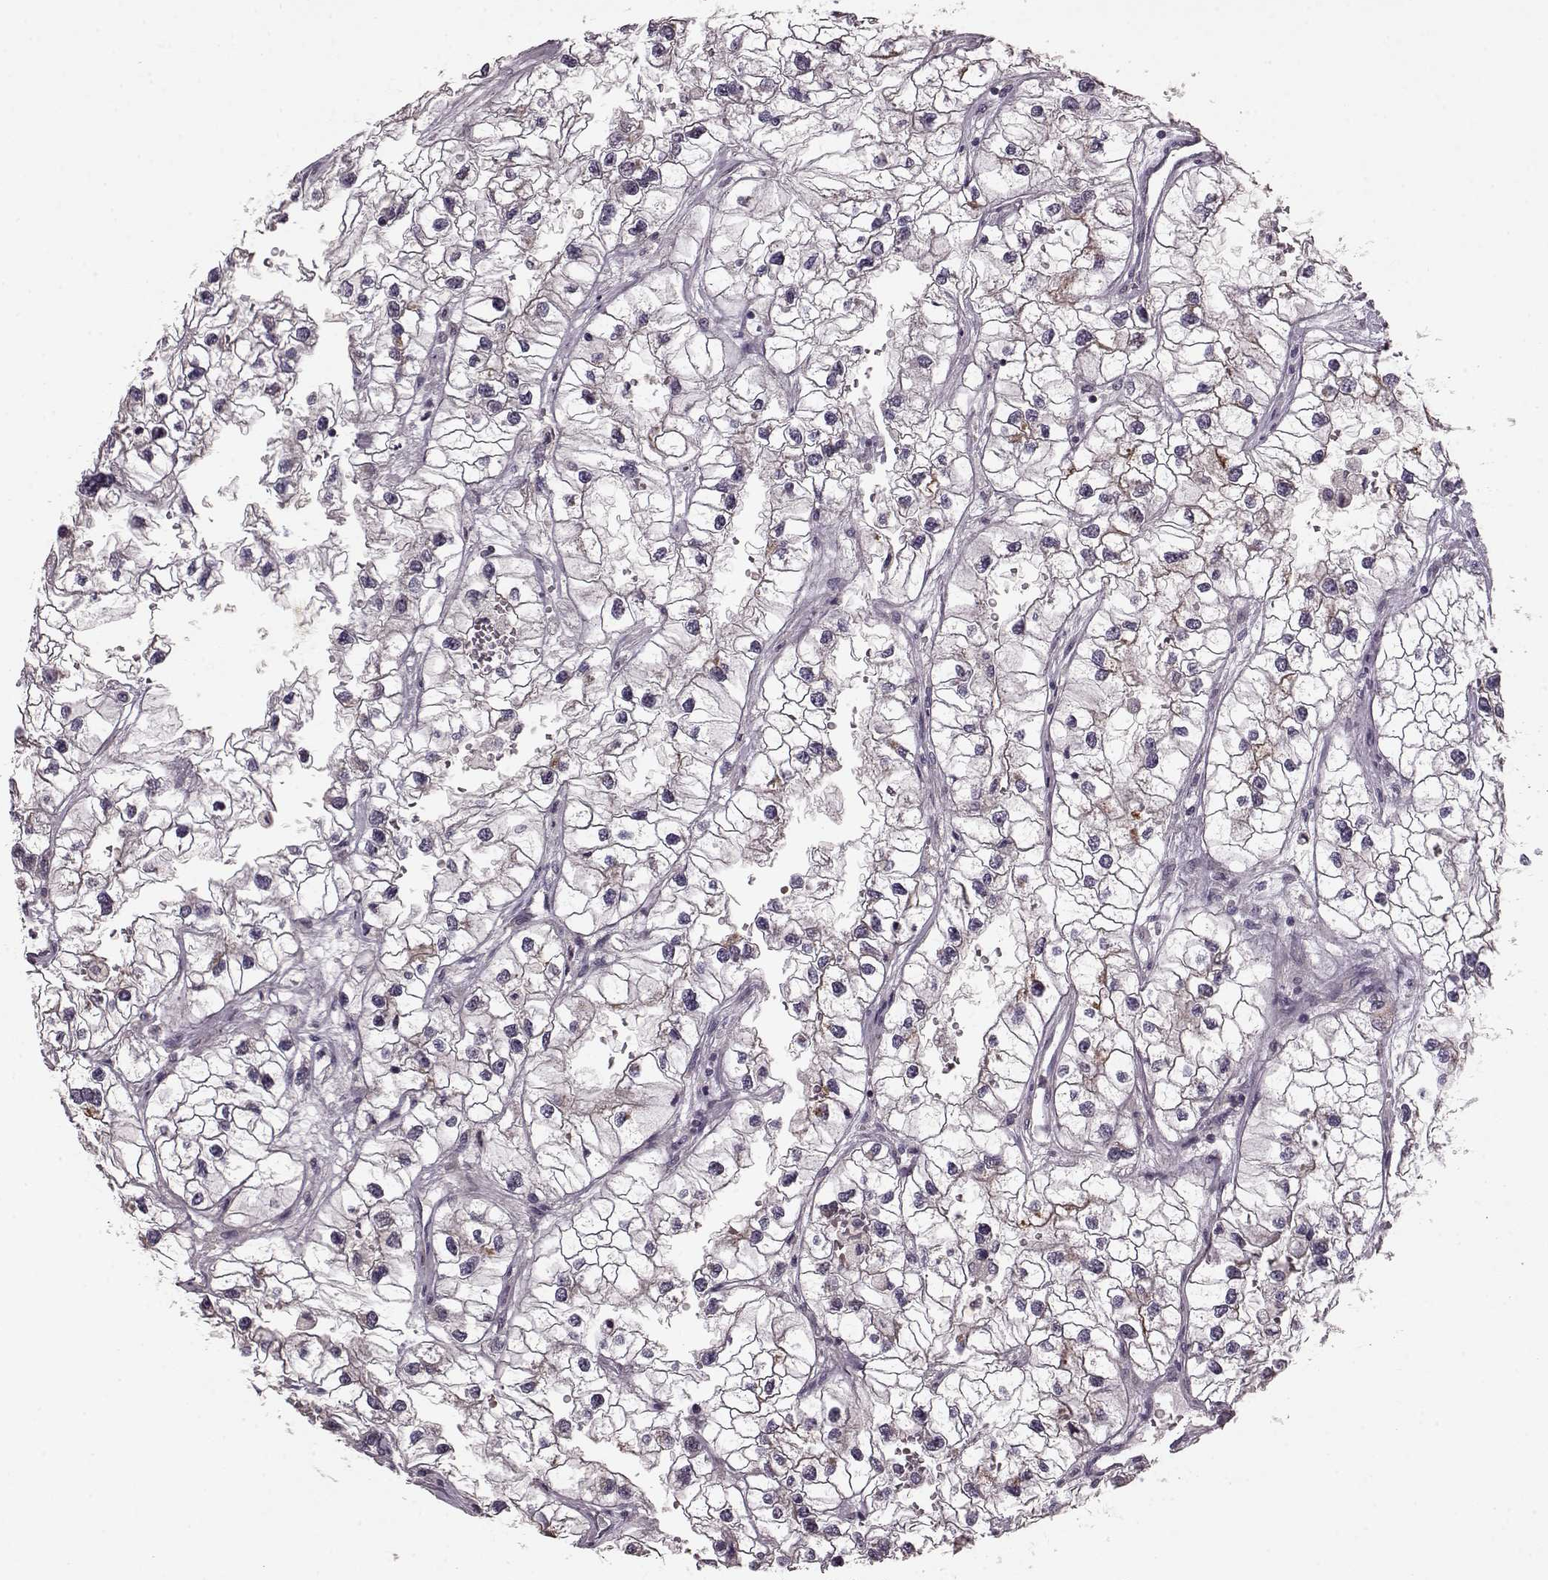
{"staining": {"intensity": "moderate", "quantity": "<25%", "location": "cytoplasmic/membranous"}, "tissue": "renal cancer", "cell_type": "Tumor cells", "image_type": "cancer", "snomed": [{"axis": "morphology", "description": "Adenocarcinoma, NOS"}, {"axis": "topography", "description": "Kidney"}], "caption": "A histopathology image of human adenocarcinoma (renal) stained for a protein shows moderate cytoplasmic/membranous brown staining in tumor cells.", "gene": "SLC52A3", "patient": {"sex": "male", "age": 59}}